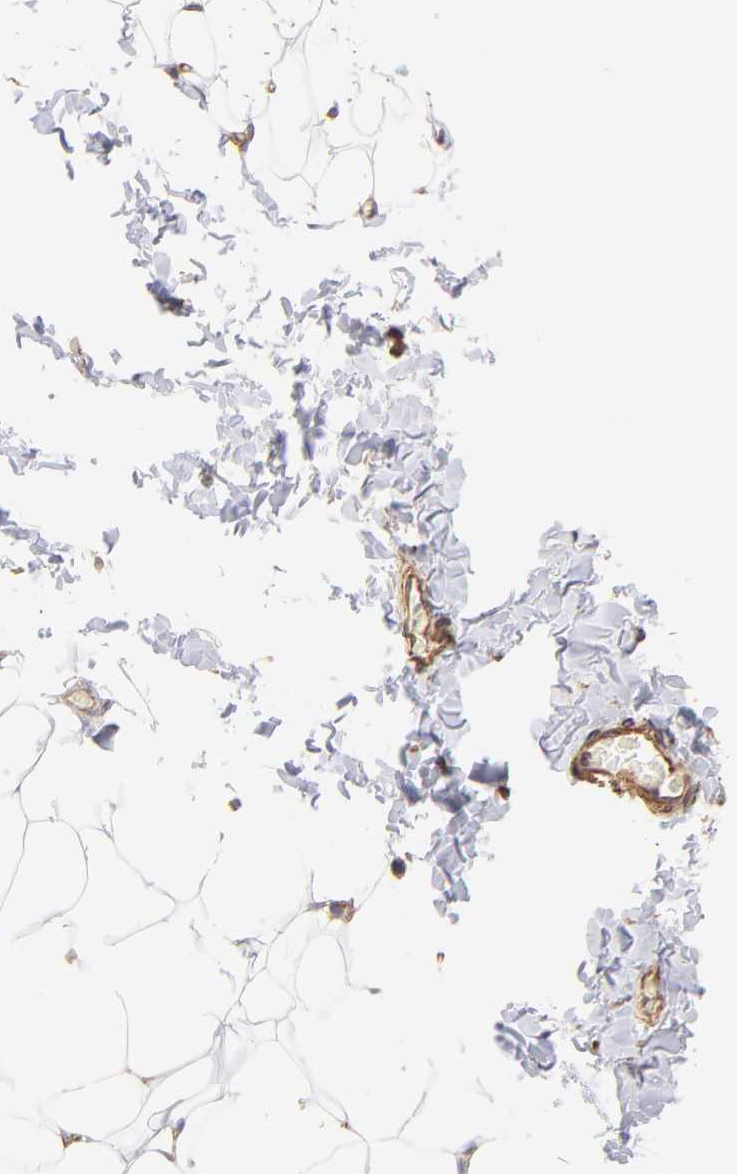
{"staining": {"intensity": "weak", "quantity": ">75%", "location": "cytoplasmic/membranous"}, "tissue": "adipose tissue", "cell_type": "Adipocytes", "image_type": "normal", "snomed": [{"axis": "morphology", "description": "Normal tissue, NOS"}, {"axis": "topography", "description": "Soft tissue"}], "caption": "IHC (DAB) staining of unremarkable human adipose tissue reveals weak cytoplasmic/membranous protein positivity in about >75% of adipocytes.", "gene": "PLEC", "patient": {"sex": "male", "age": 26}}